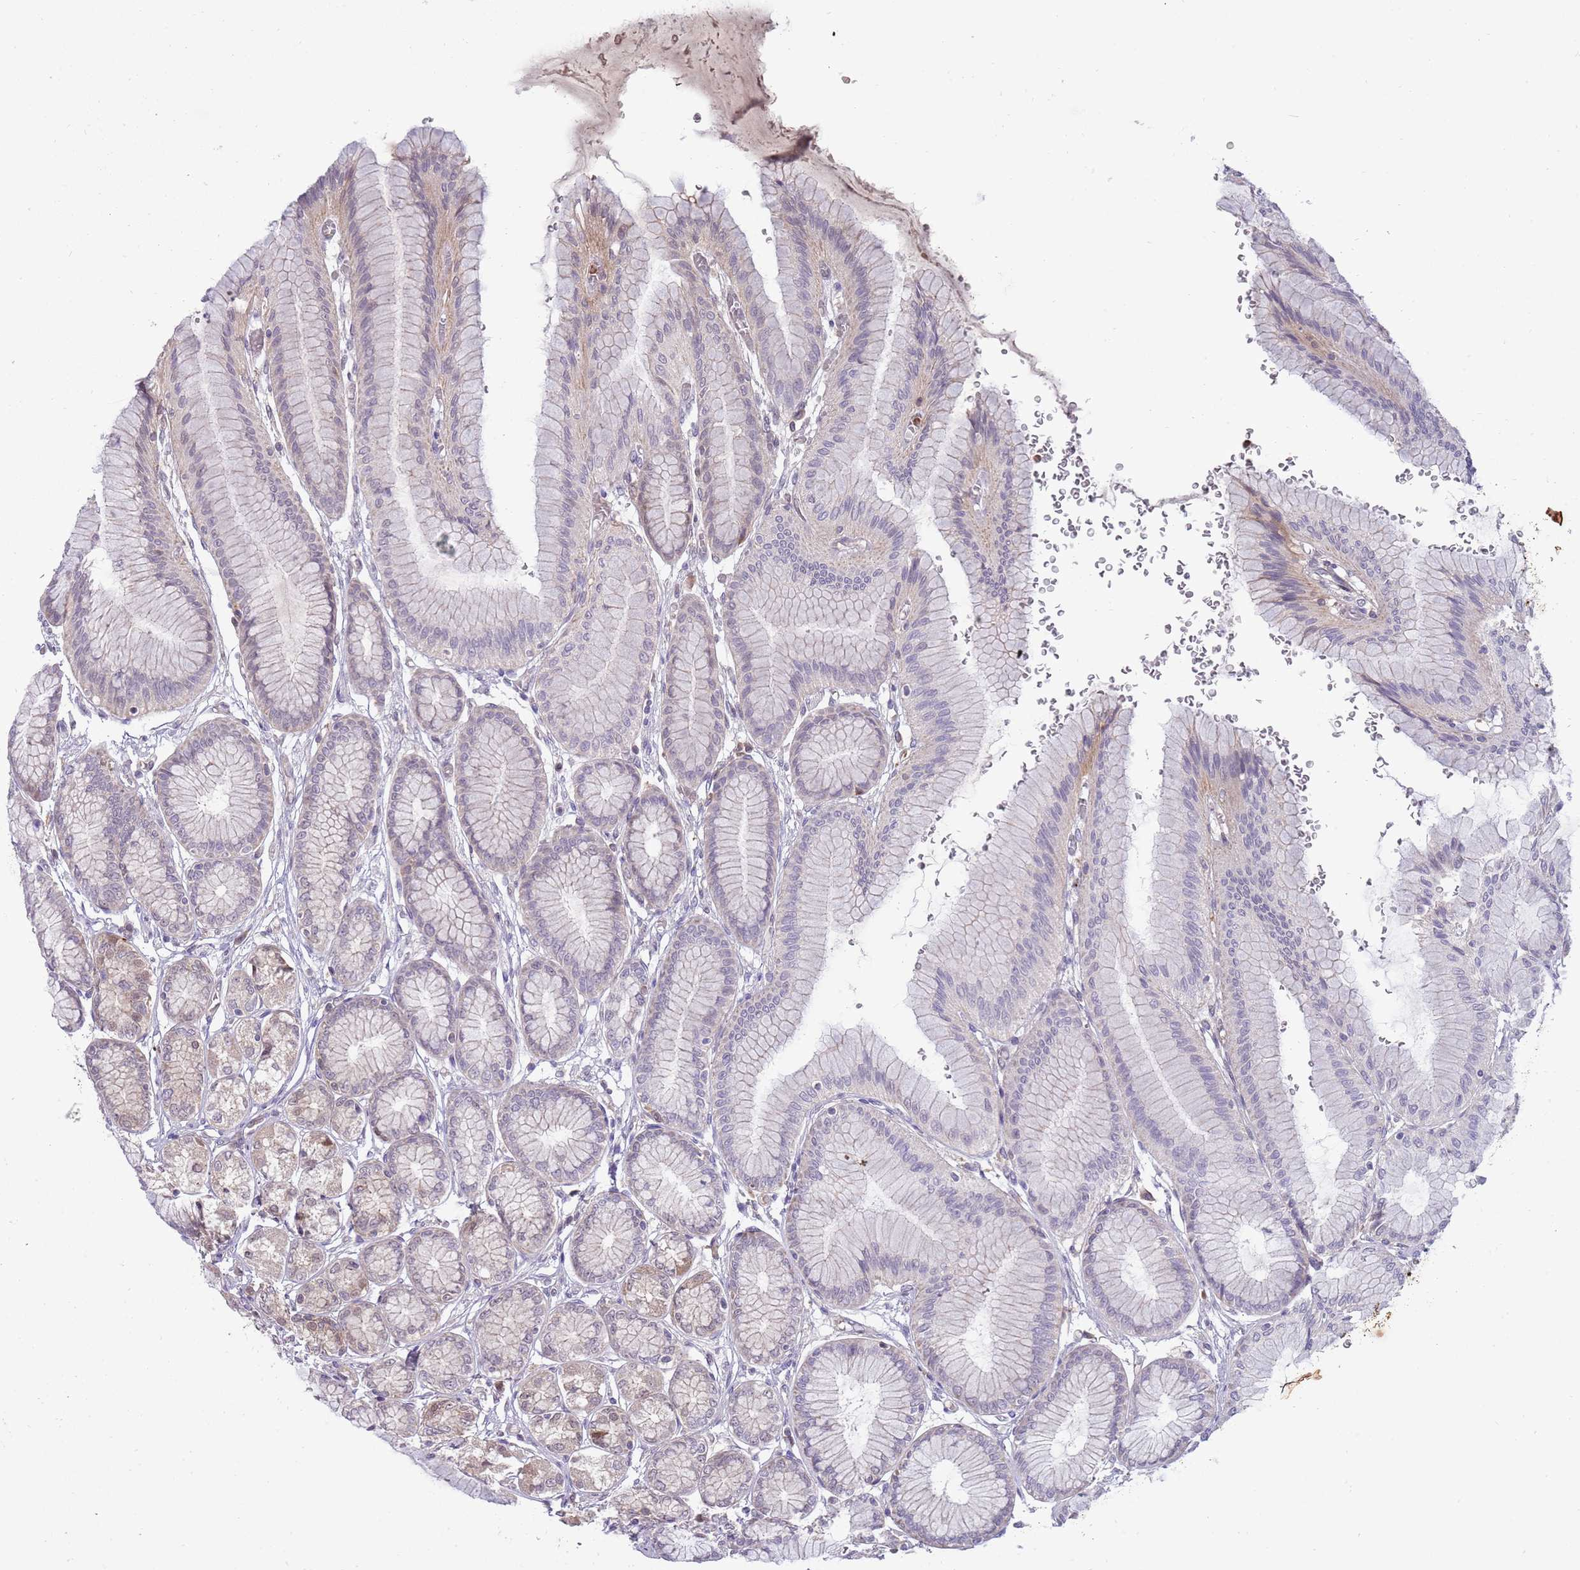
{"staining": {"intensity": "moderate", "quantity": "25%-75%", "location": "cytoplasmic/membranous,nuclear"}, "tissue": "stomach", "cell_type": "Glandular cells", "image_type": "normal", "snomed": [{"axis": "morphology", "description": "Normal tissue, NOS"}, {"axis": "morphology", "description": "Adenocarcinoma, NOS"}, {"axis": "morphology", "description": "Adenocarcinoma, High grade"}, {"axis": "topography", "description": "Stomach, upper"}, {"axis": "topography", "description": "Stomach"}], "caption": "Immunohistochemistry (IHC) (DAB) staining of normal human stomach shows moderate cytoplasmic/membranous,nuclear protein expression in approximately 25%-75% of glandular cells. (brown staining indicates protein expression, while blue staining denotes nuclei).", "gene": "NBPF4", "patient": {"sex": "female", "age": 65}}